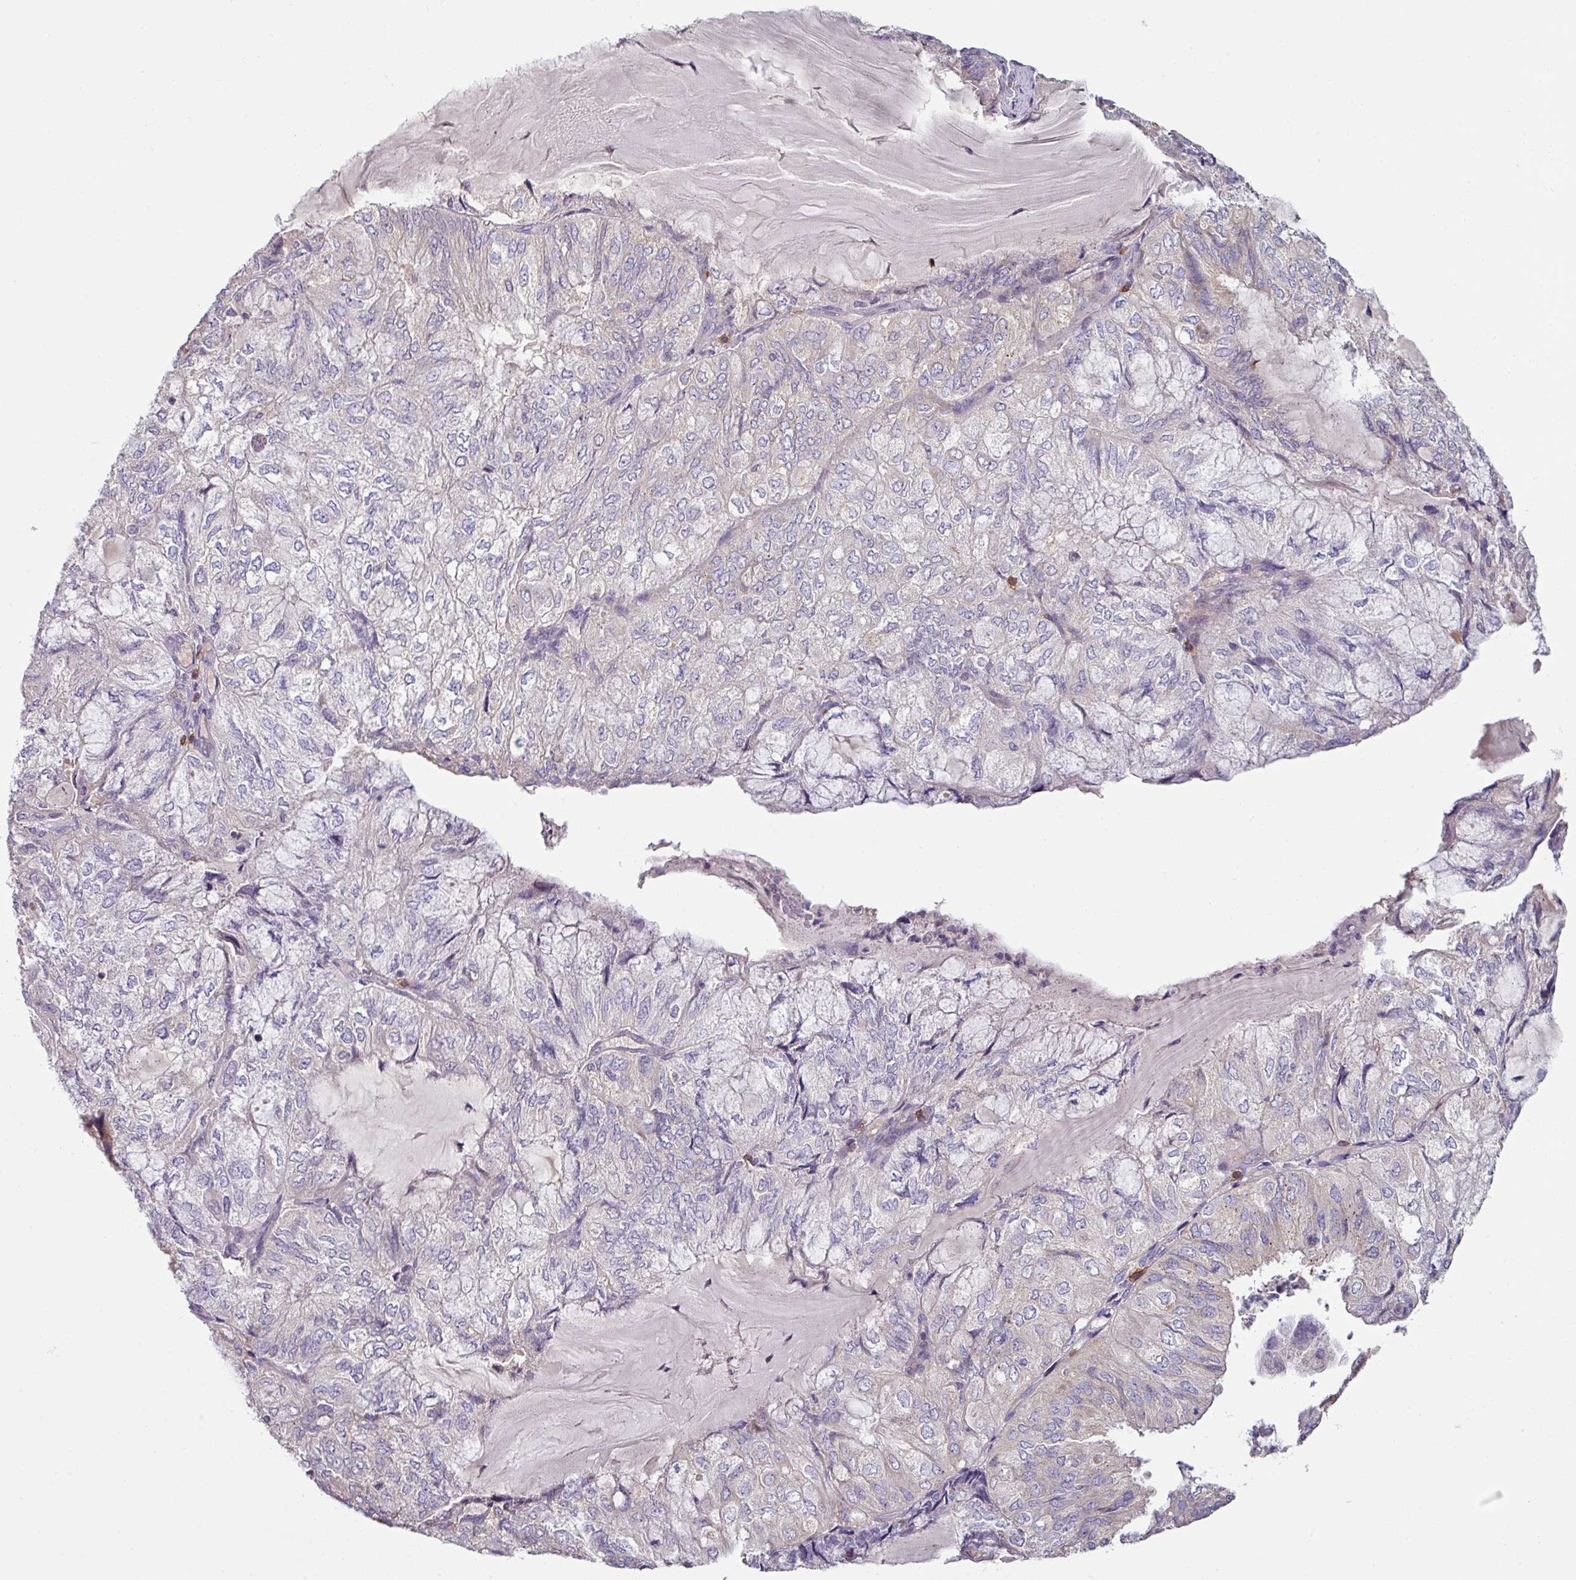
{"staining": {"intensity": "negative", "quantity": "none", "location": "none"}, "tissue": "endometrial cancer", "cell_type": "Tumor cells", "image_type": "cancer", "snomed": [{"axis": "morphology", "description": "Adenocarcinoma, NOS"}, {"axis": "topography", "description": "Endometrium"}], "caption": "A high-resolution histopathology image shows IHC staining of adenocarcinoma (endometrial), which demonstrates no significant staining in tumor cells.", "gene": "CD3G", "patient": {"sex": "female", "age": 81}}